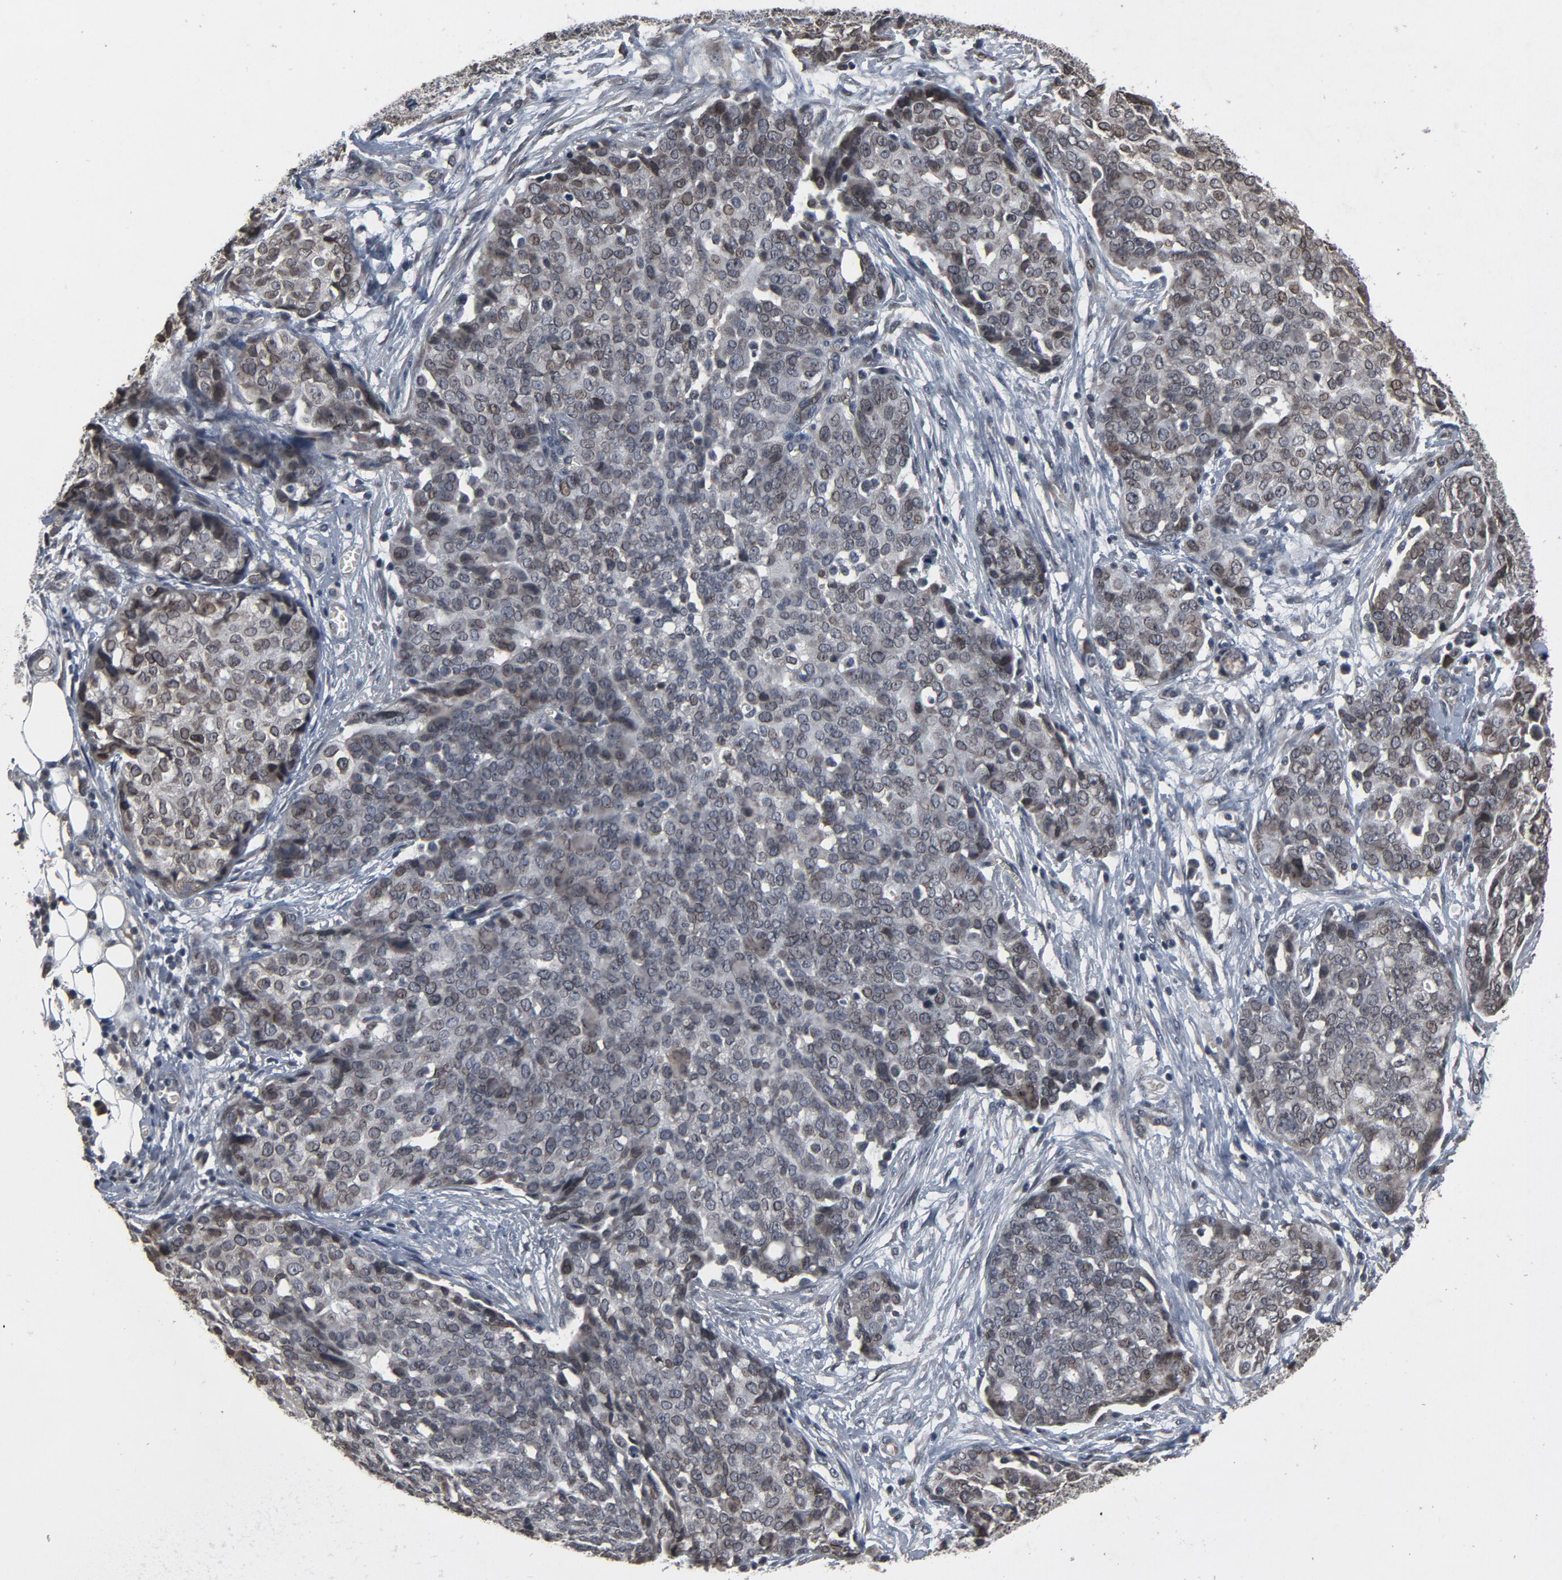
{"staining": {"intensity": "weak", "quantity": "25%-75%", "location": "nuclear"}, "tissue": "ovarian cancer", "cell_type": "Tumor cells", "image_type": "cancer", "snomed": [{"axis": "morphology", "description": "Cystadenocarcinoma, serous, NOS"}, {"axis": "topography", "description": "Soft tissue"}, {"axis": "topography", "description": "Ovary"}], "caption": "Tumor cells show low levels of weak nuclear positivity in about 25%-75% of cells in ovarian cancer (serous cystadenocarcinoma).", "gene": "POM121", "patient": {"sex": "female", "age": 57}}